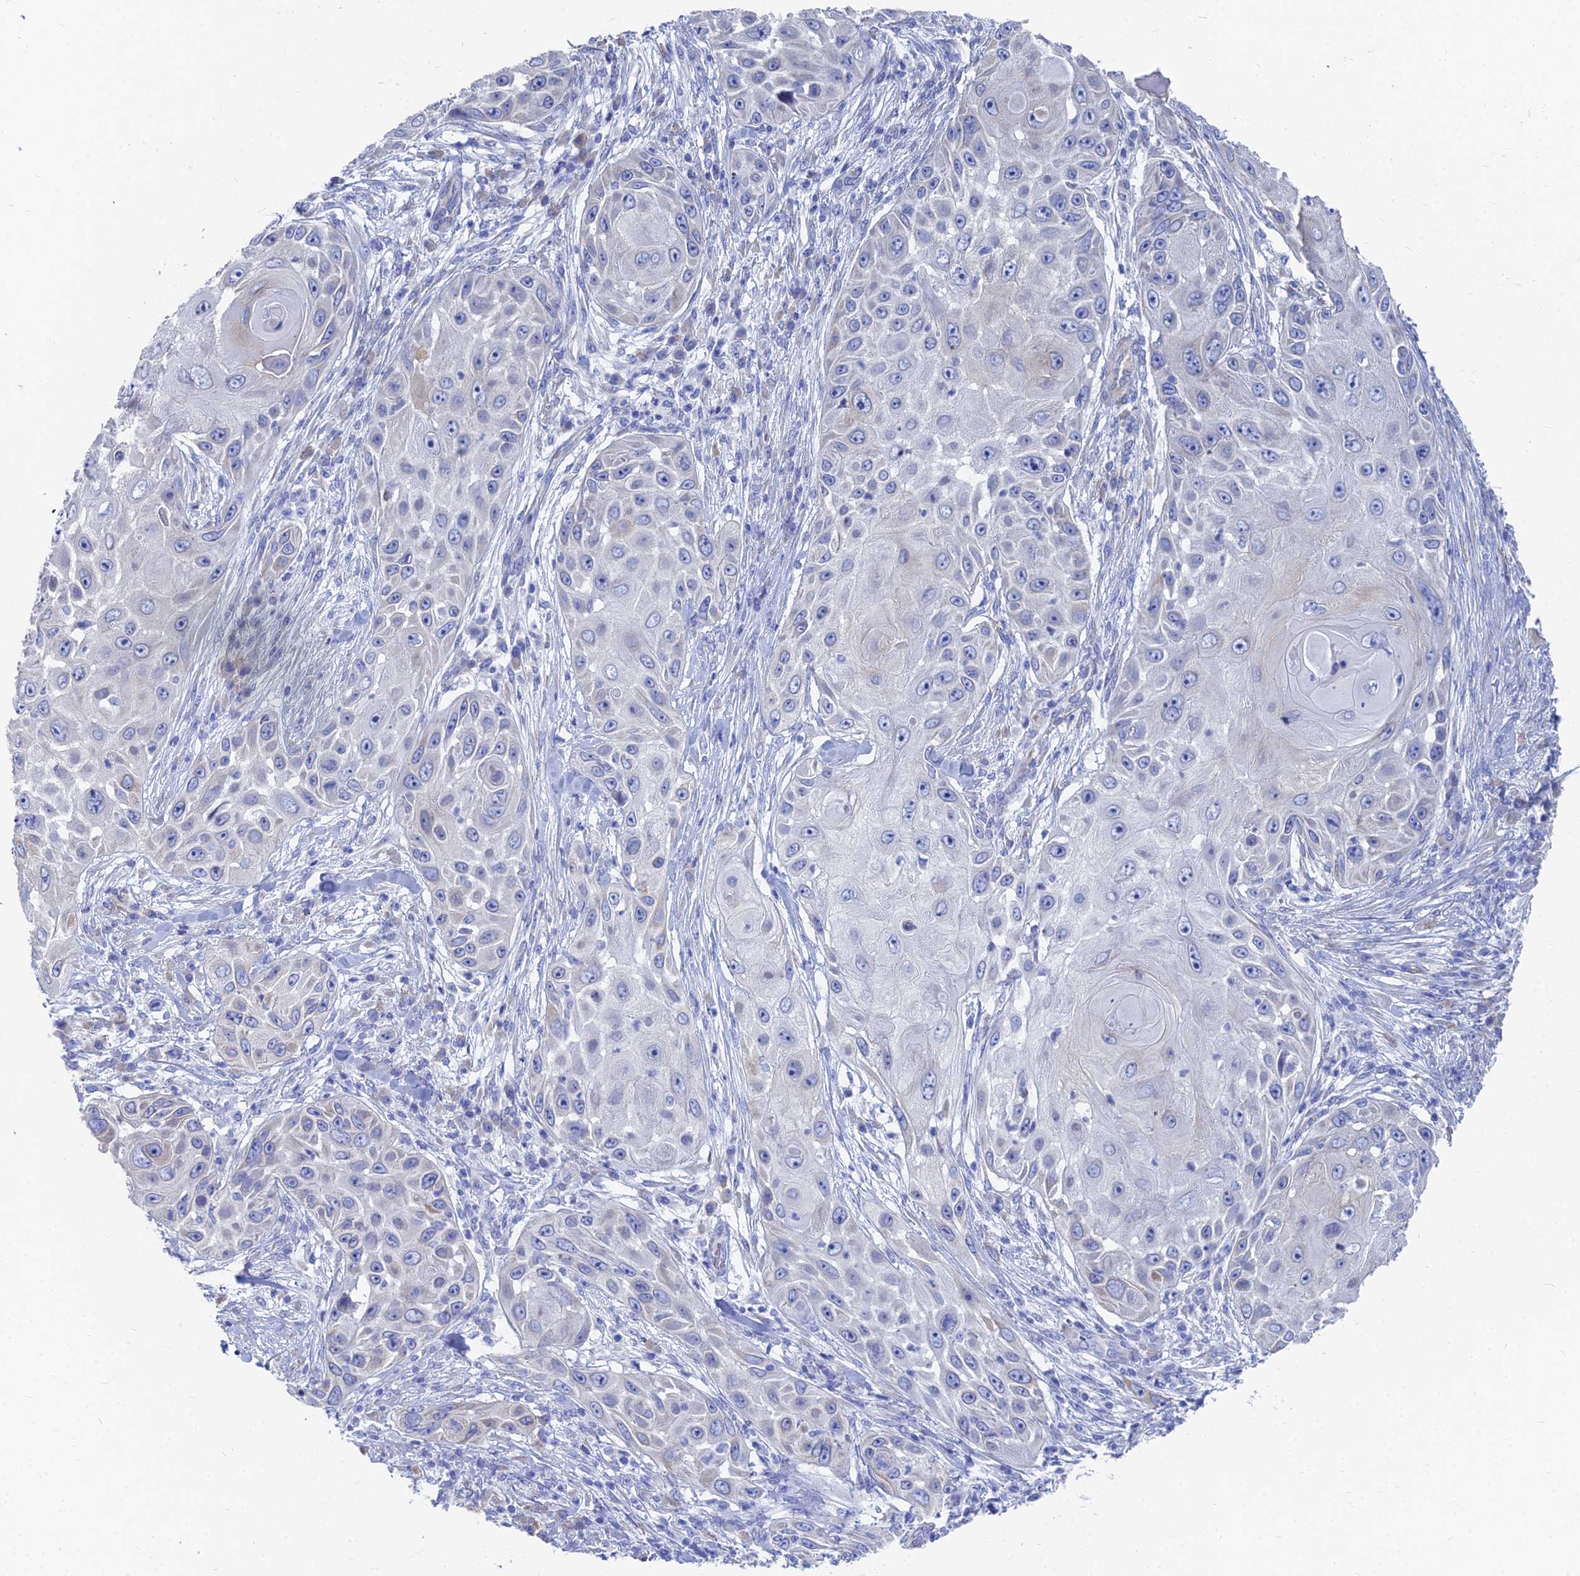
{"staining": {"intensity": "negative", "quantity": "none", "location": "none"}, "tissue": "skin cancer", "cell_type": "Tumor cells", "image_type": "cancer", "snomed": [{"axis": "morphology", "description": "Squamous cell carcinoma, NOS"}, {"axis": "topography", "description": "Skin"}], "caption": "Skin cancer stained for a protein using immunohistochemistry exhibits no staining tumor cells.", "gene": "TNNT3", "patient": {"sex": "female", "age": 44}}